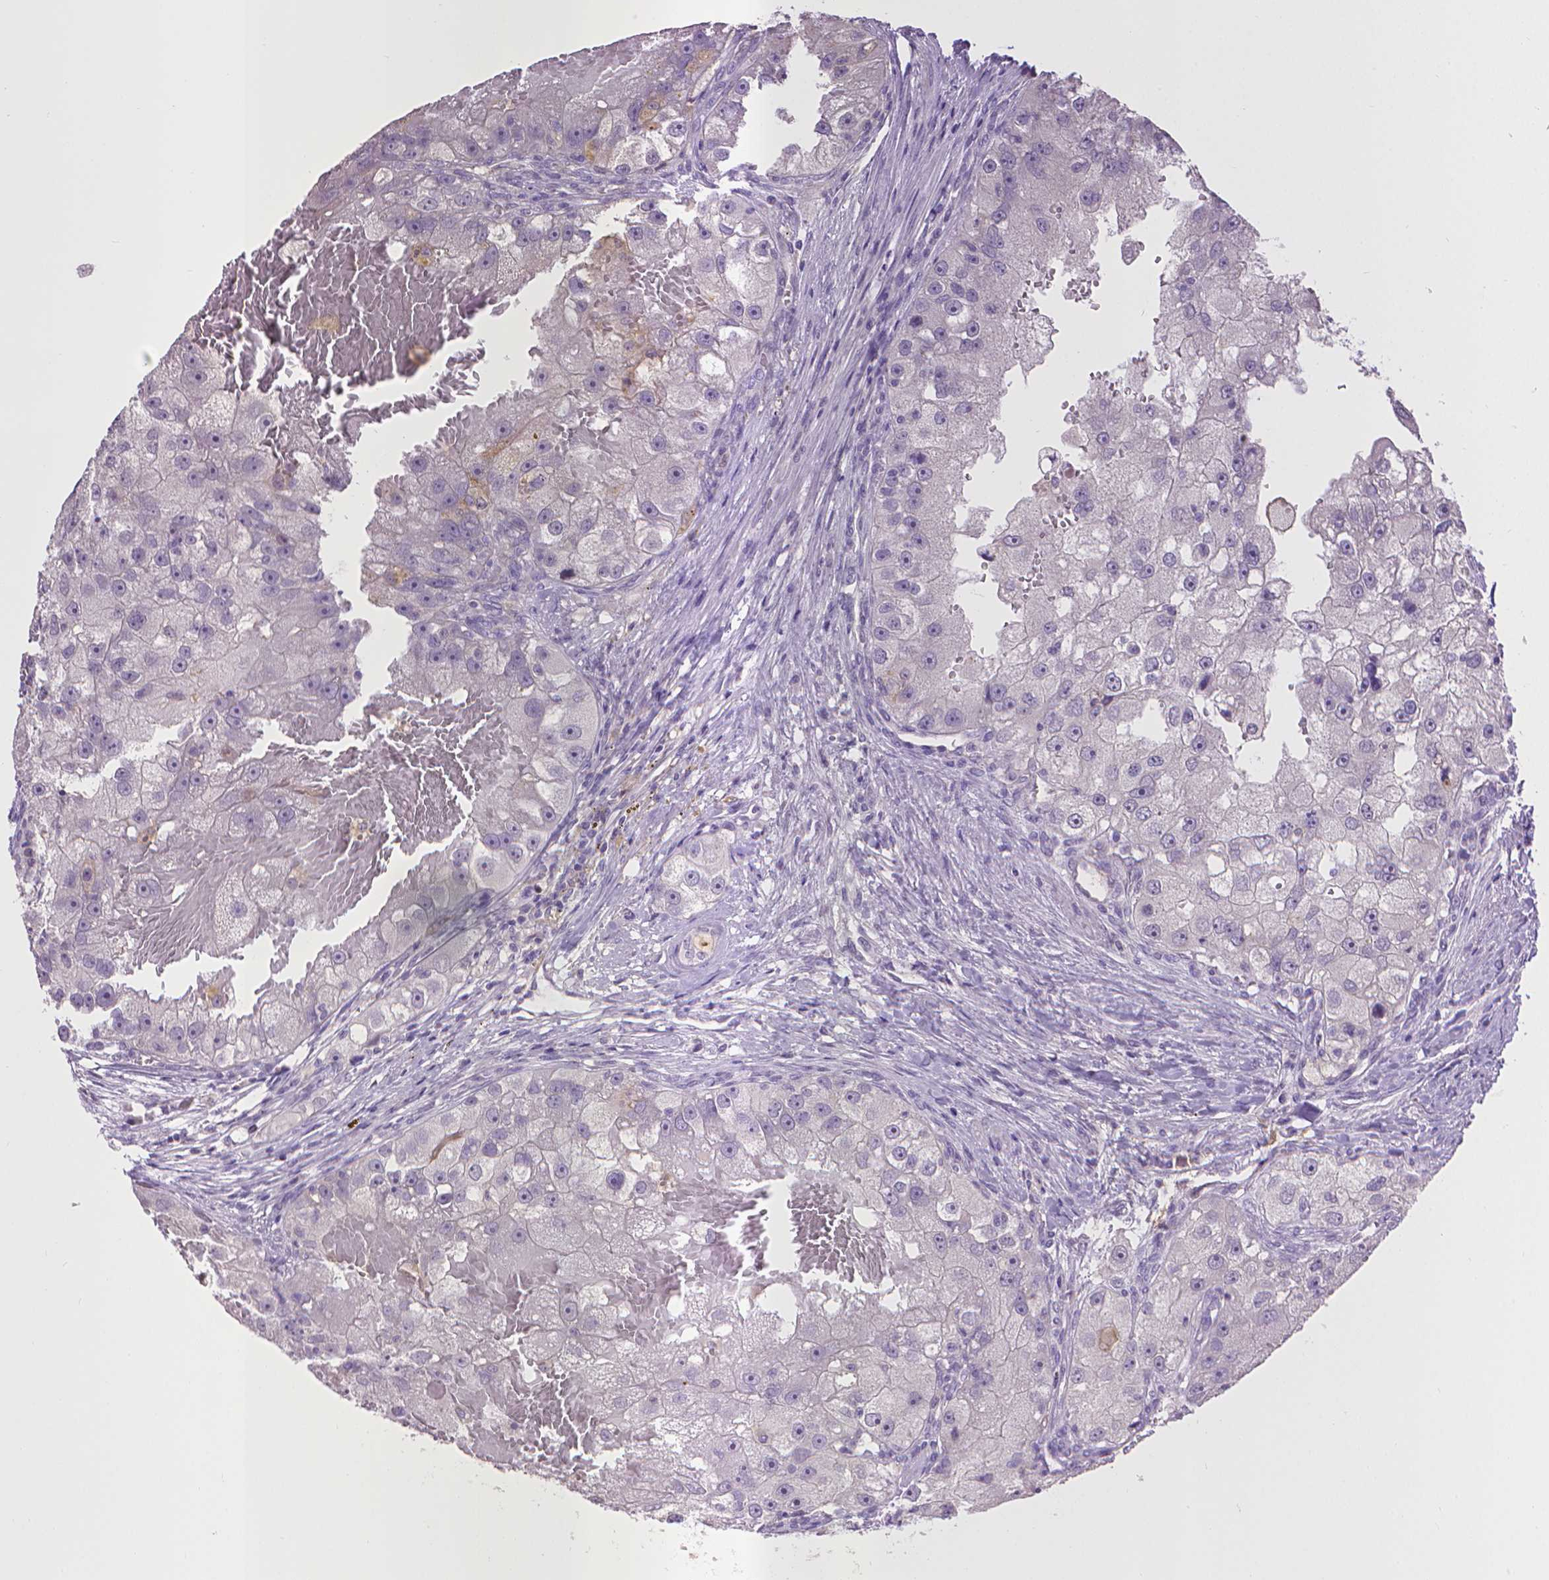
{"staining": {"intensity": "negative", "quantity": "none", "location": "none"}, "tissue": "renal cancer", "cell_type": "Tumor cells", "image_type": "cancer", "snomed": [{"axis": "morphology", "description": "Adenocarcinoma, NOS"}, {"axis": "topography", "description": "Kidney"}], "caption": "The image demonstrates no significant positivity in tumor cells of adenocarcinoma (renal).", "gene": "CPM", "patient": {"sex": "male", "age": 63}}